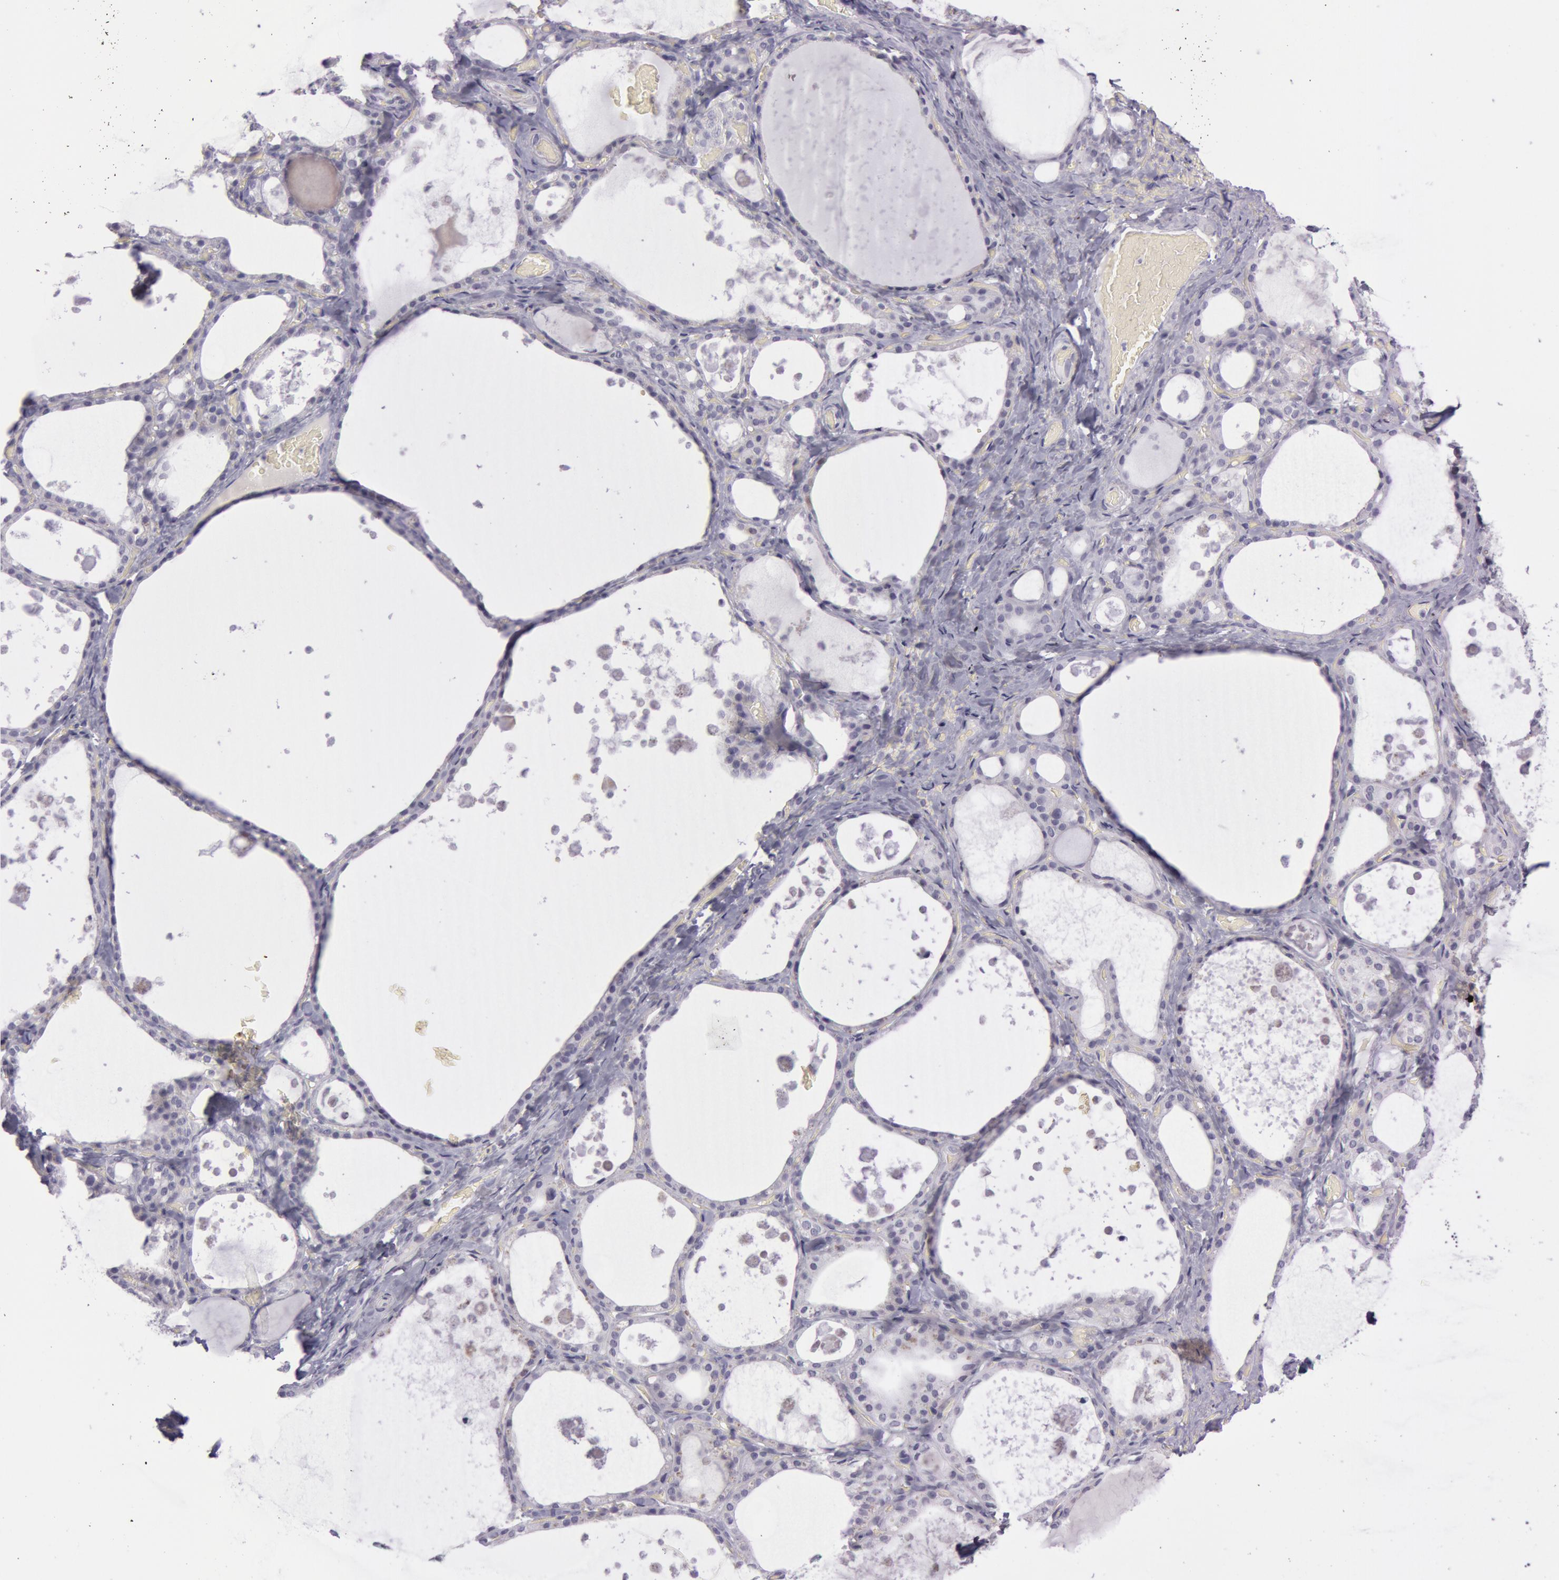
{"staining": {"intensity": "negative", "quantity": "none", "location": "none"}, "tissue": "thyroid gland", "cell_type": "Glandular cells", "image_type": "normal", "snomed": [{"axis": "morphology", "description": "Normal tissue, NOS"}, {"axis": "topography", "description": "Thyroid gland"}], "caption": "Immunohistochemistry micrograph of normal thyroid gland: thyroid gland stained with DAB (3,3'-diaminobenzidine) reveals no significant protein positivity in glandular cells.", "gene": "IL1RN", "patient": {"sex": "male", "age": 61}}